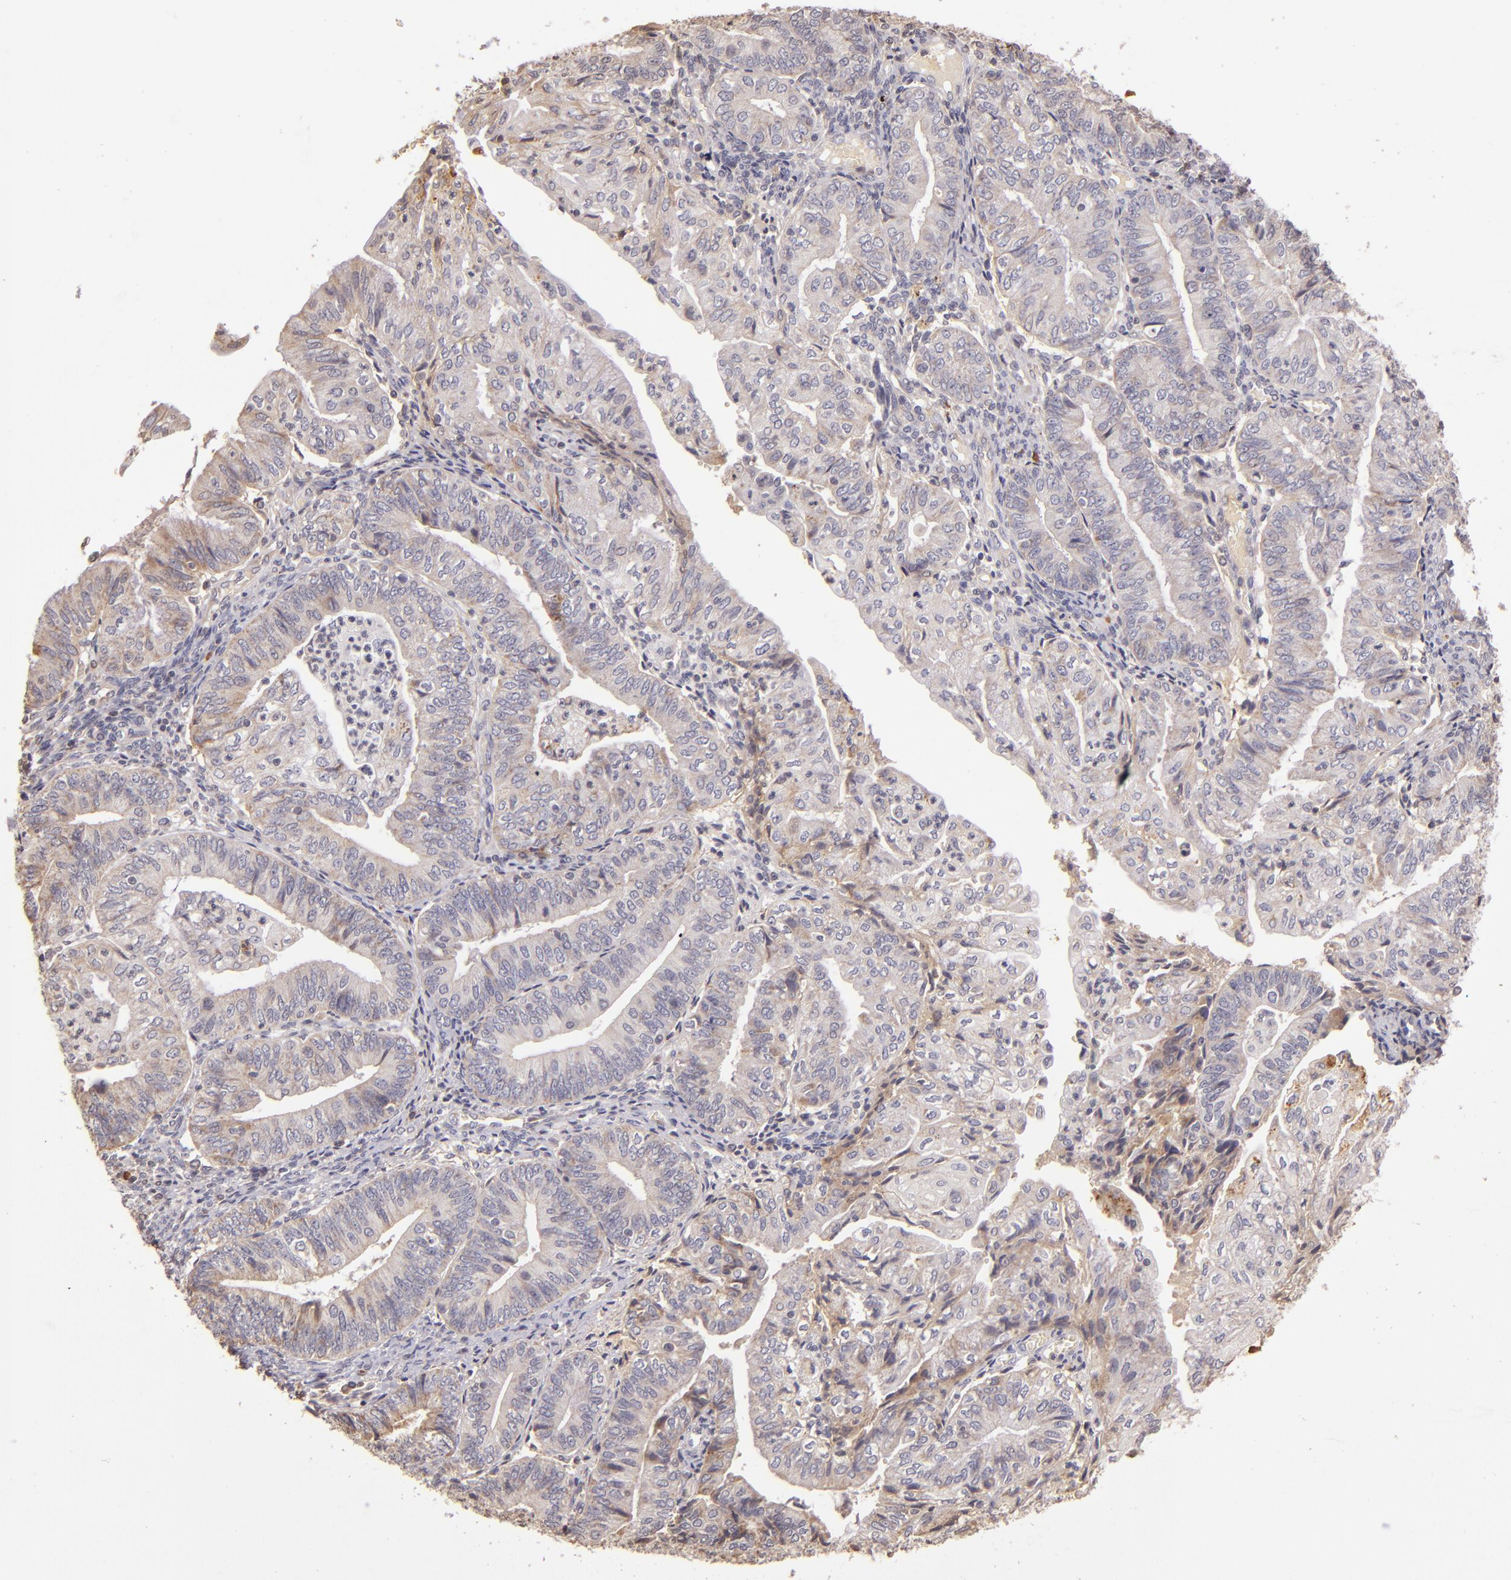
{"staining": {"intensity": "weak", "quantity": ">75%", "location": "cytoplasmic/membranous"}, "tissue": "endometrial cancer", "cell_type": "Tumor cells", "image_type": "cancer", "snomed": [{"axis": "morphology", "description": "Adenocarcinoma, NOS"}, {"axis": "topography", "description": "Endometrium"}], "caption": "This is a micrograph of IHC staining of endometrial adenocarcinoma, which shows weak positivity in the cytoplasmic/membranous of tumor cells.", "gene": "ABL1", "patient": {"sex": "female", "age": 55}}